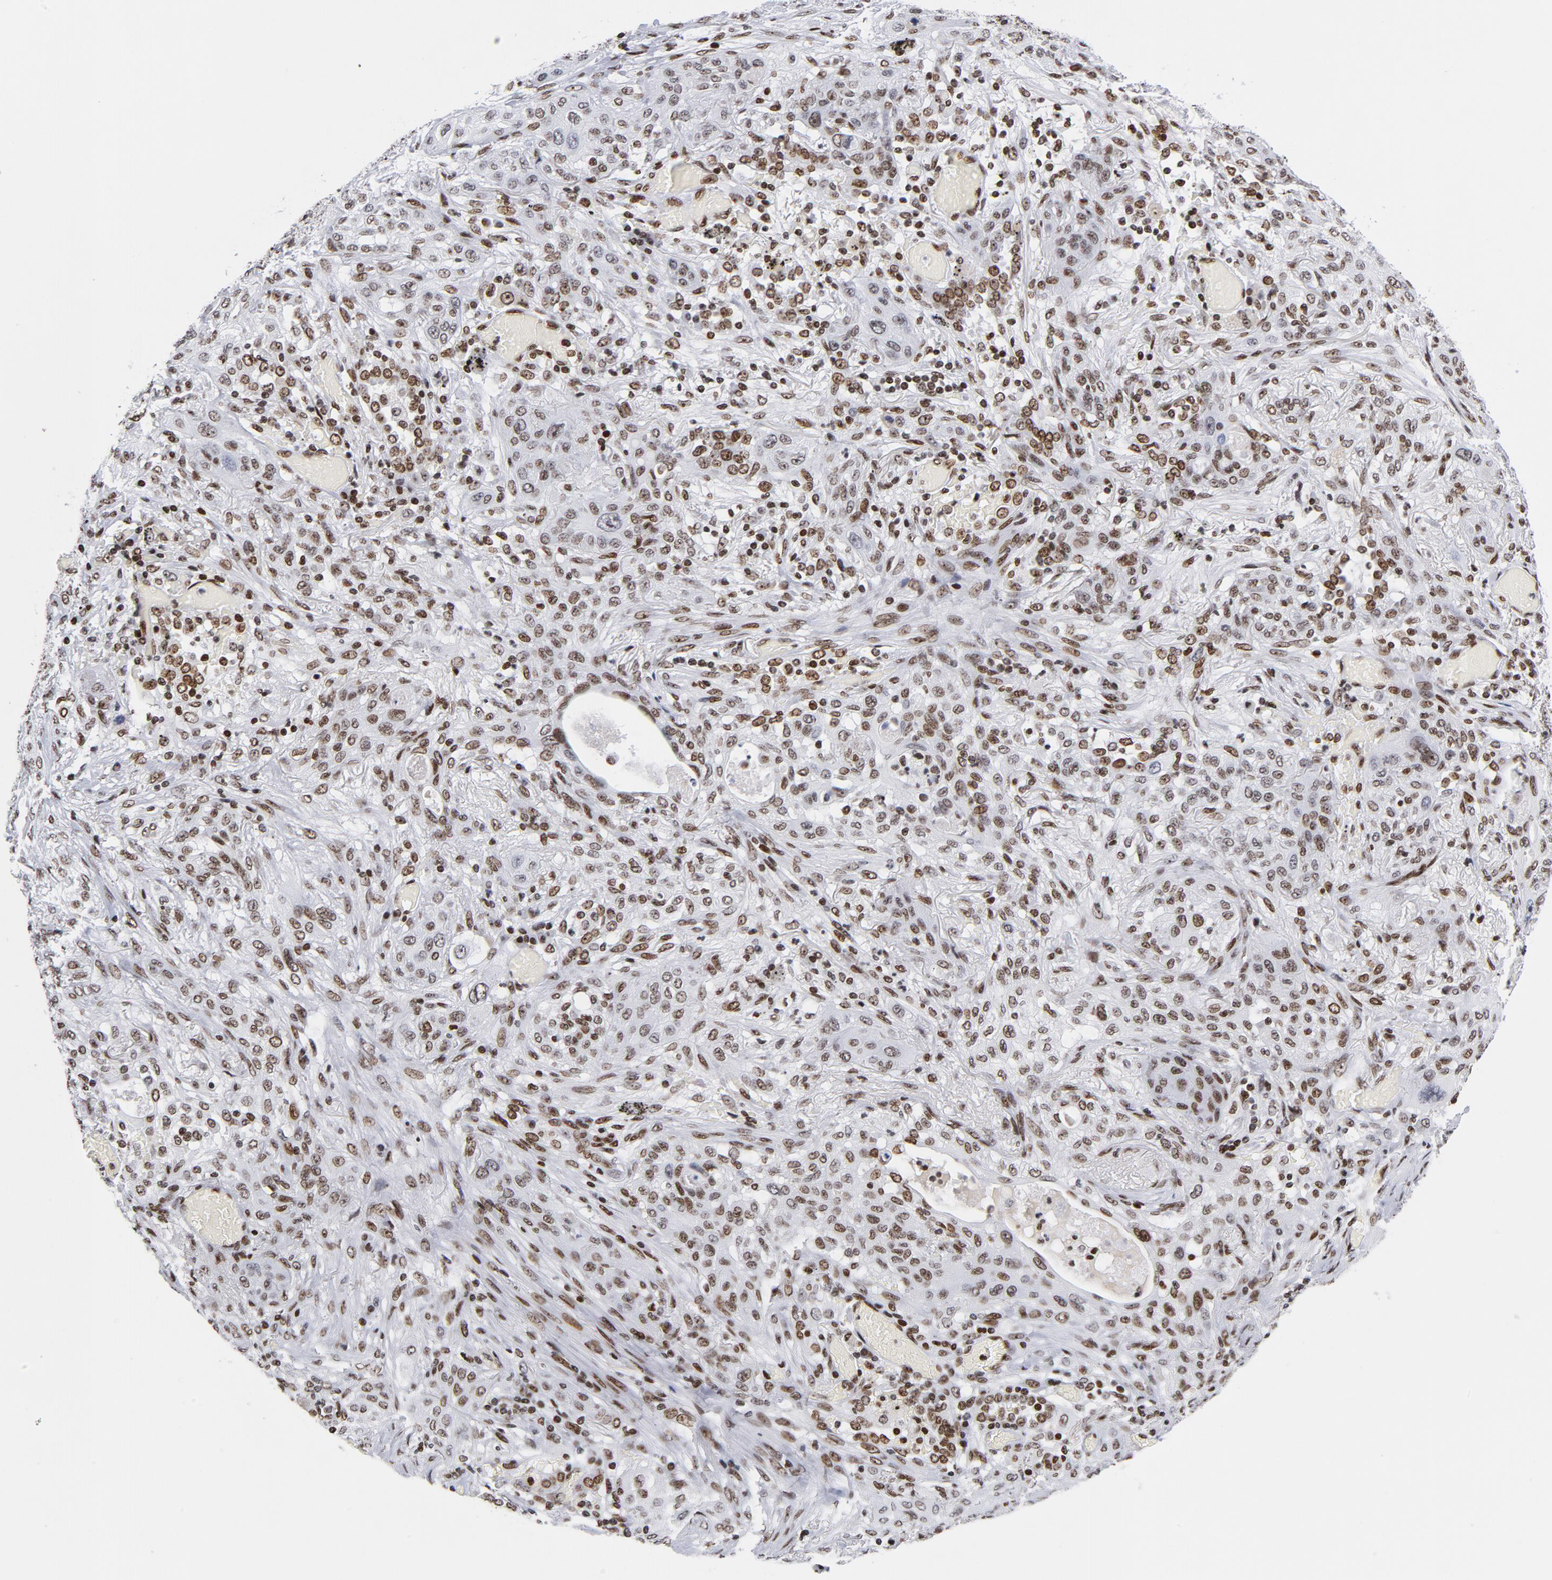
{"staining": {"intensity": "moderate", "quantity": ">75%", "location": "nuclear"}, "tissue": "lung cancer", "cell_type": "Tumor cells", "image_type": "cancer", "snomed": [{"axis": "morphology", "description": "Squamous cell carcinoma, NOS"}, {"axis": "topography", "description": "Lung"}], "caption": "Lung cancer (squamous cell carcinoma) tissue exhibits moderate nuclear positivity in about >75% of tumor cells, visualized by immunohistochemistry. The staining is performed using DAB brown chromogen to label protein expression. The nuclei are counter-stained blue using hematoxylin.", "gene": "TOP2B", "patient": {"sex": "female", "age": 47}}